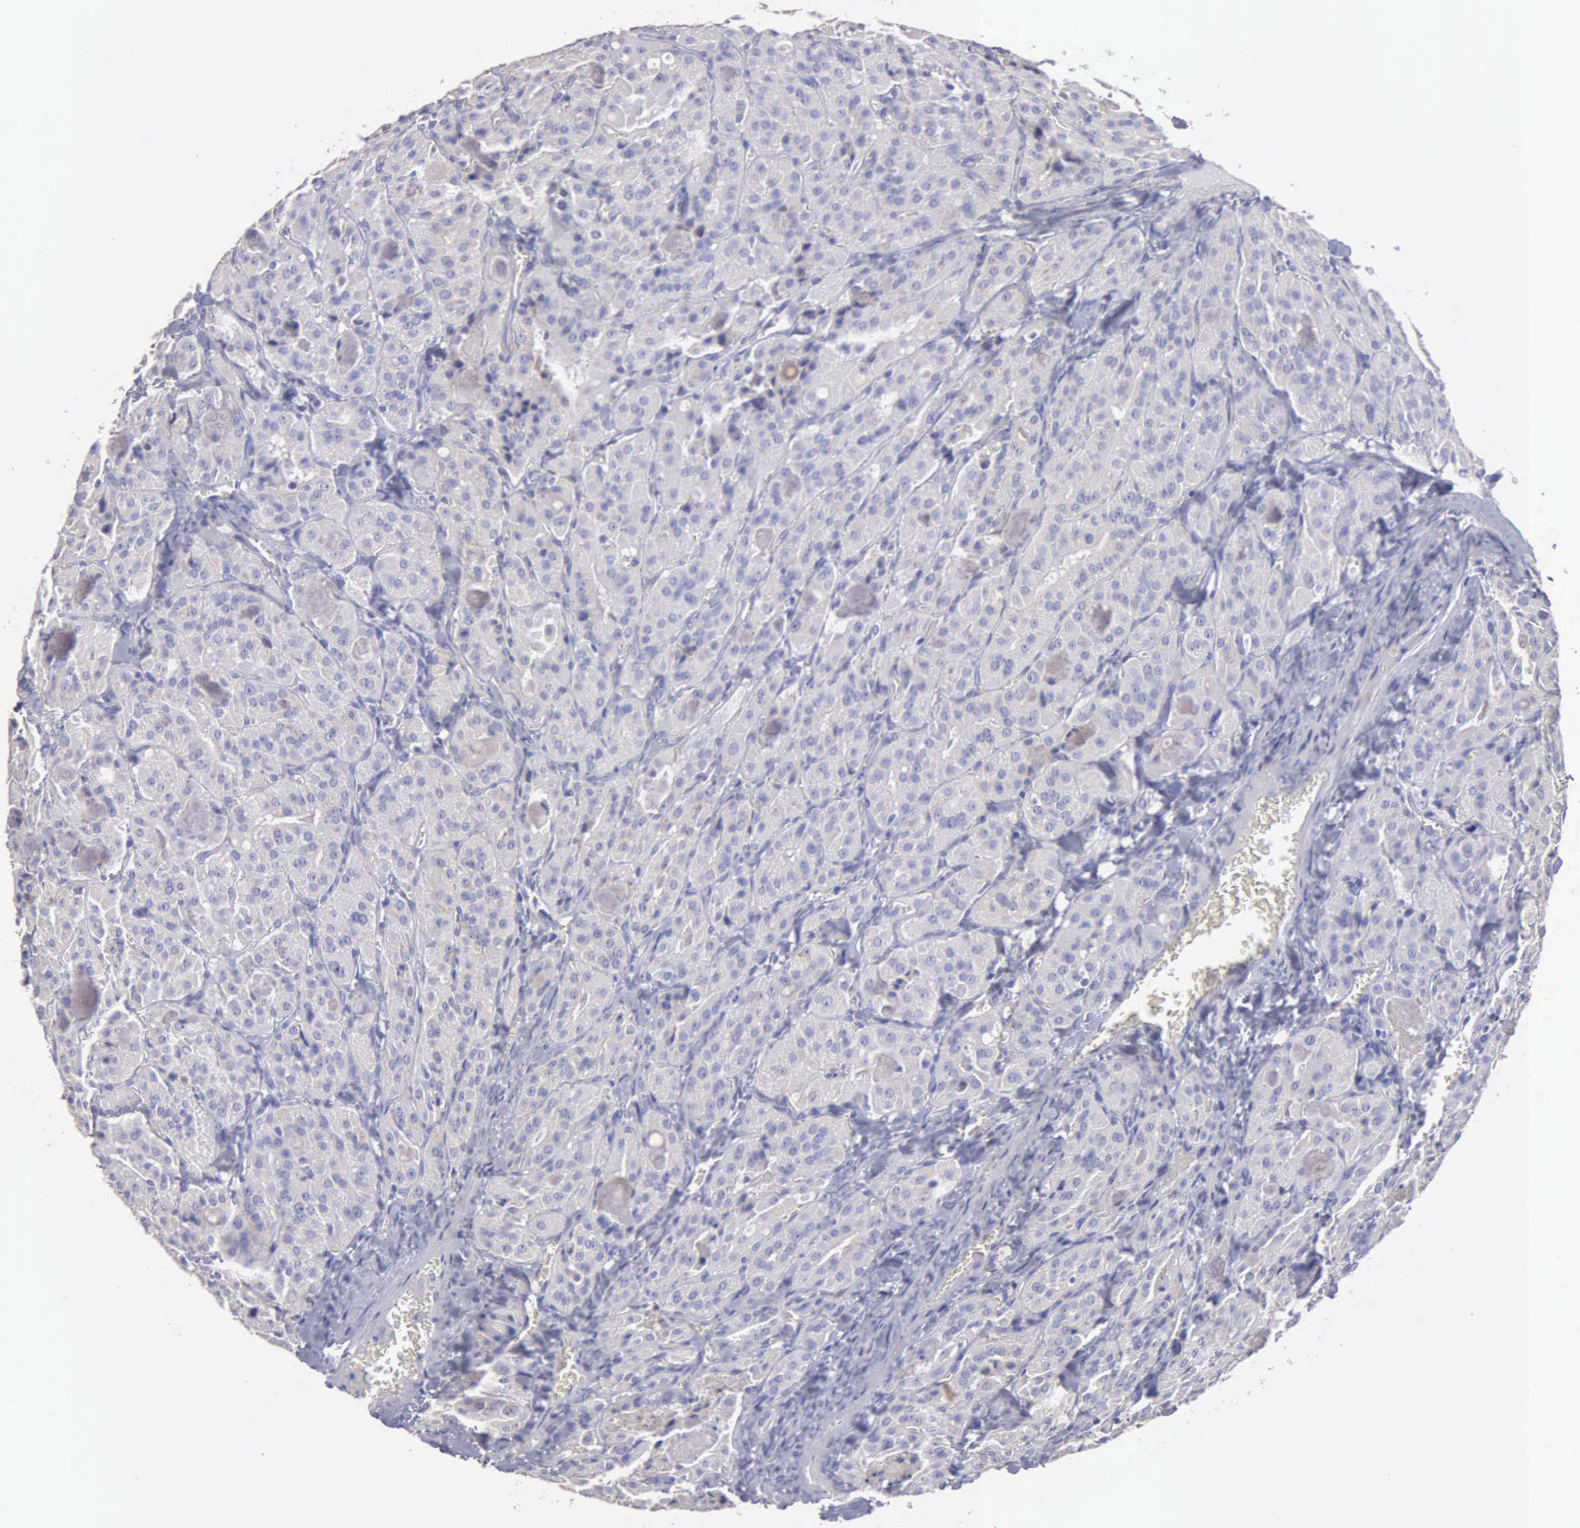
{"staining": {"intensity": "weak", "quantity": "<25%", "location": "cytoplasmic/membranous"}, "tissue": "thyroid cancer", "cell_type": "Tumor cells", "image_type": "cancer", "snomed": [{"axis": "morphology", "description": "Carcinoma, NOS"}, {"axis": "topography", "description": "Thyroid gland"}], "caption": "A histopathology image of thyroid cancer stained for a protein displays no brown staining in tumor cells.", "gene": "APP", "patient": {"sex": "male", "age": 76}}